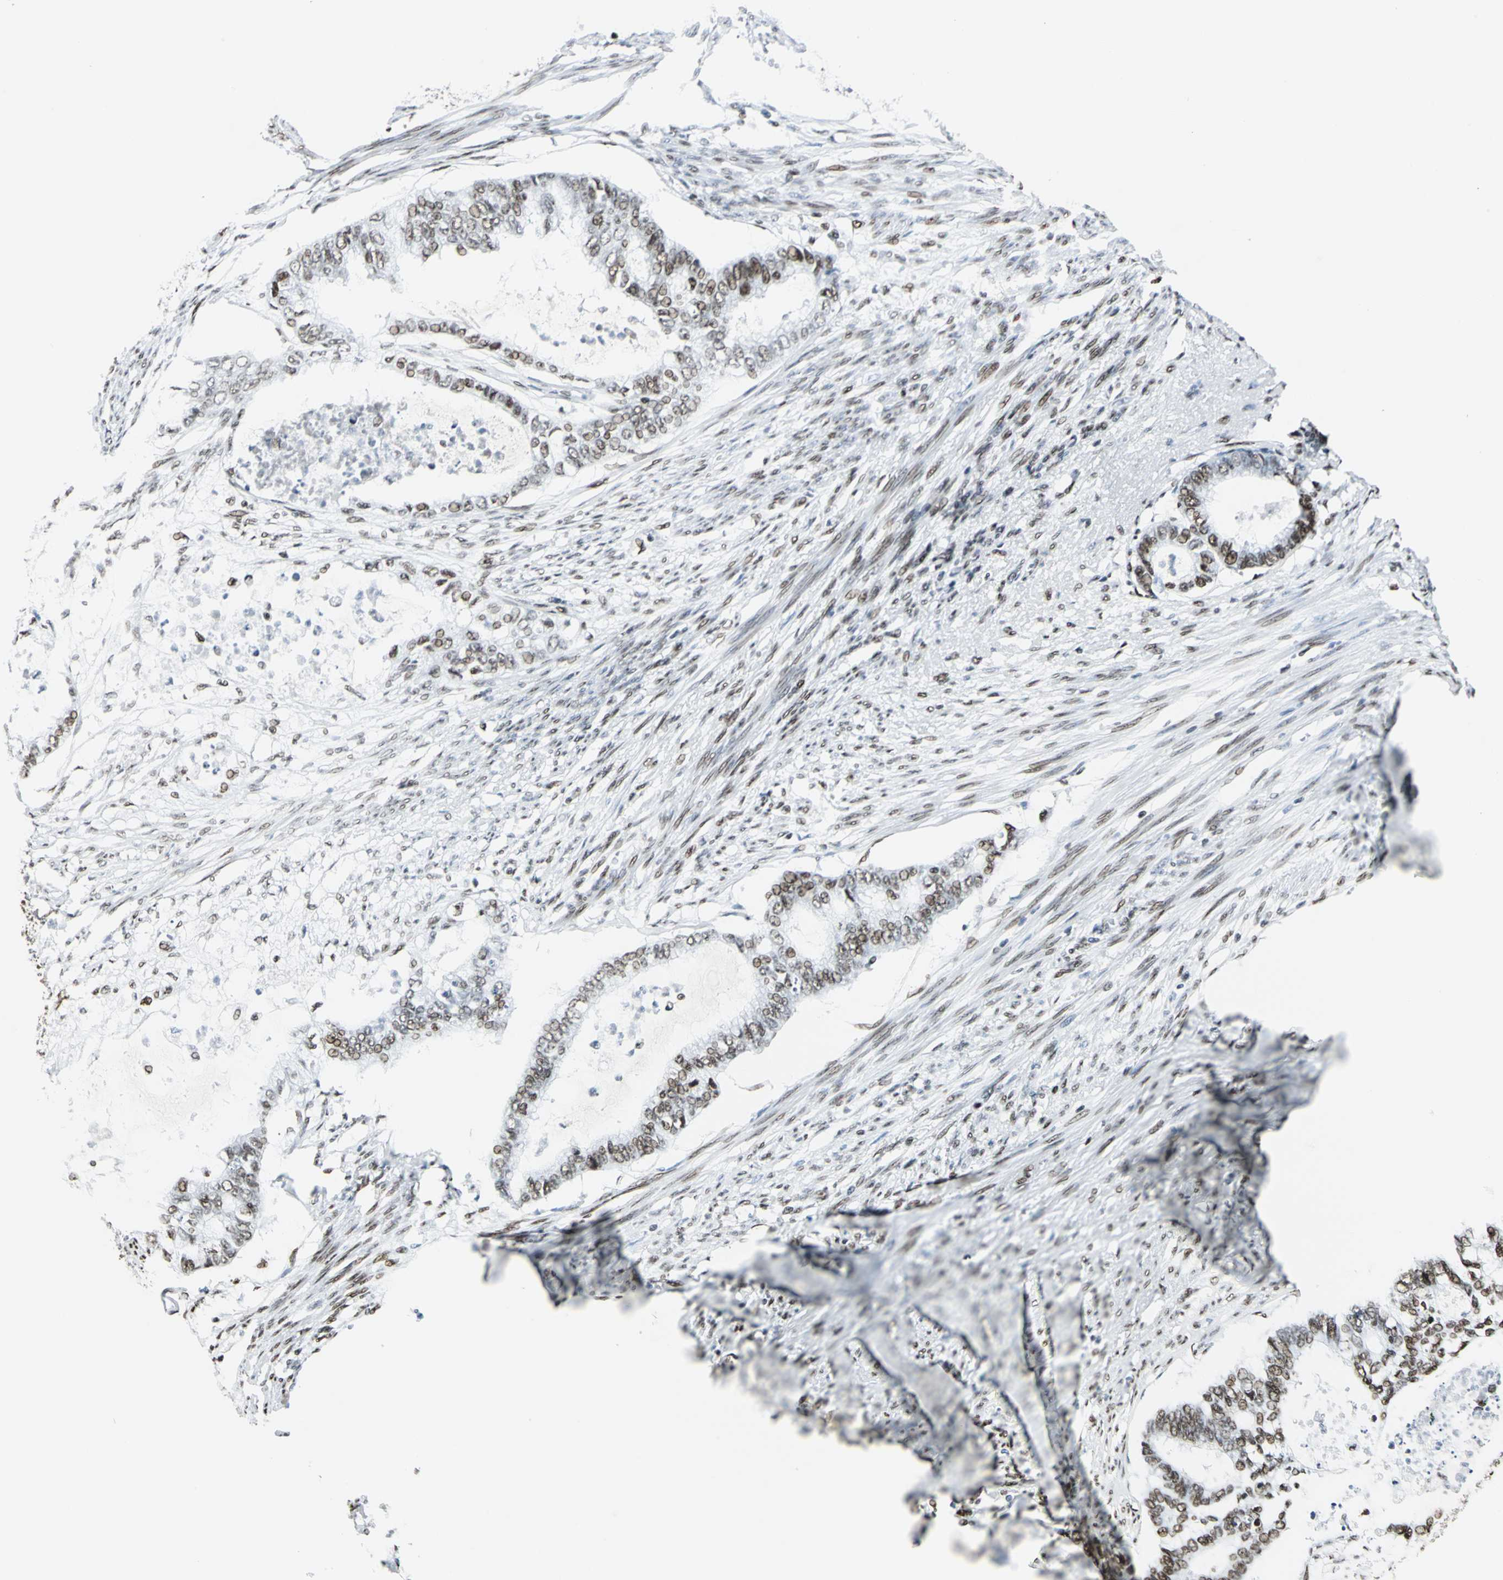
{"staining": {"intensity": "moderate", "quantity": ">75%", "location": "nuclear"}, "tissue": "endometrial cancer", "cell_type": "Tumor cells", "image_type": "cancer", "snomed": [{"axis": "morphology", "description": "Adenocarcinoma, NOS"}, {"axis": "topography", "description": "Endometrium"}], "caption": "This image demonstrates immunohistochemistry staining of human endometrial adenocarcinoma, with medium moderate nuclear expression in about >75% of tumor cells.", "gene": "HDAC2", "patient": {"sex": "female", "age": 79}}